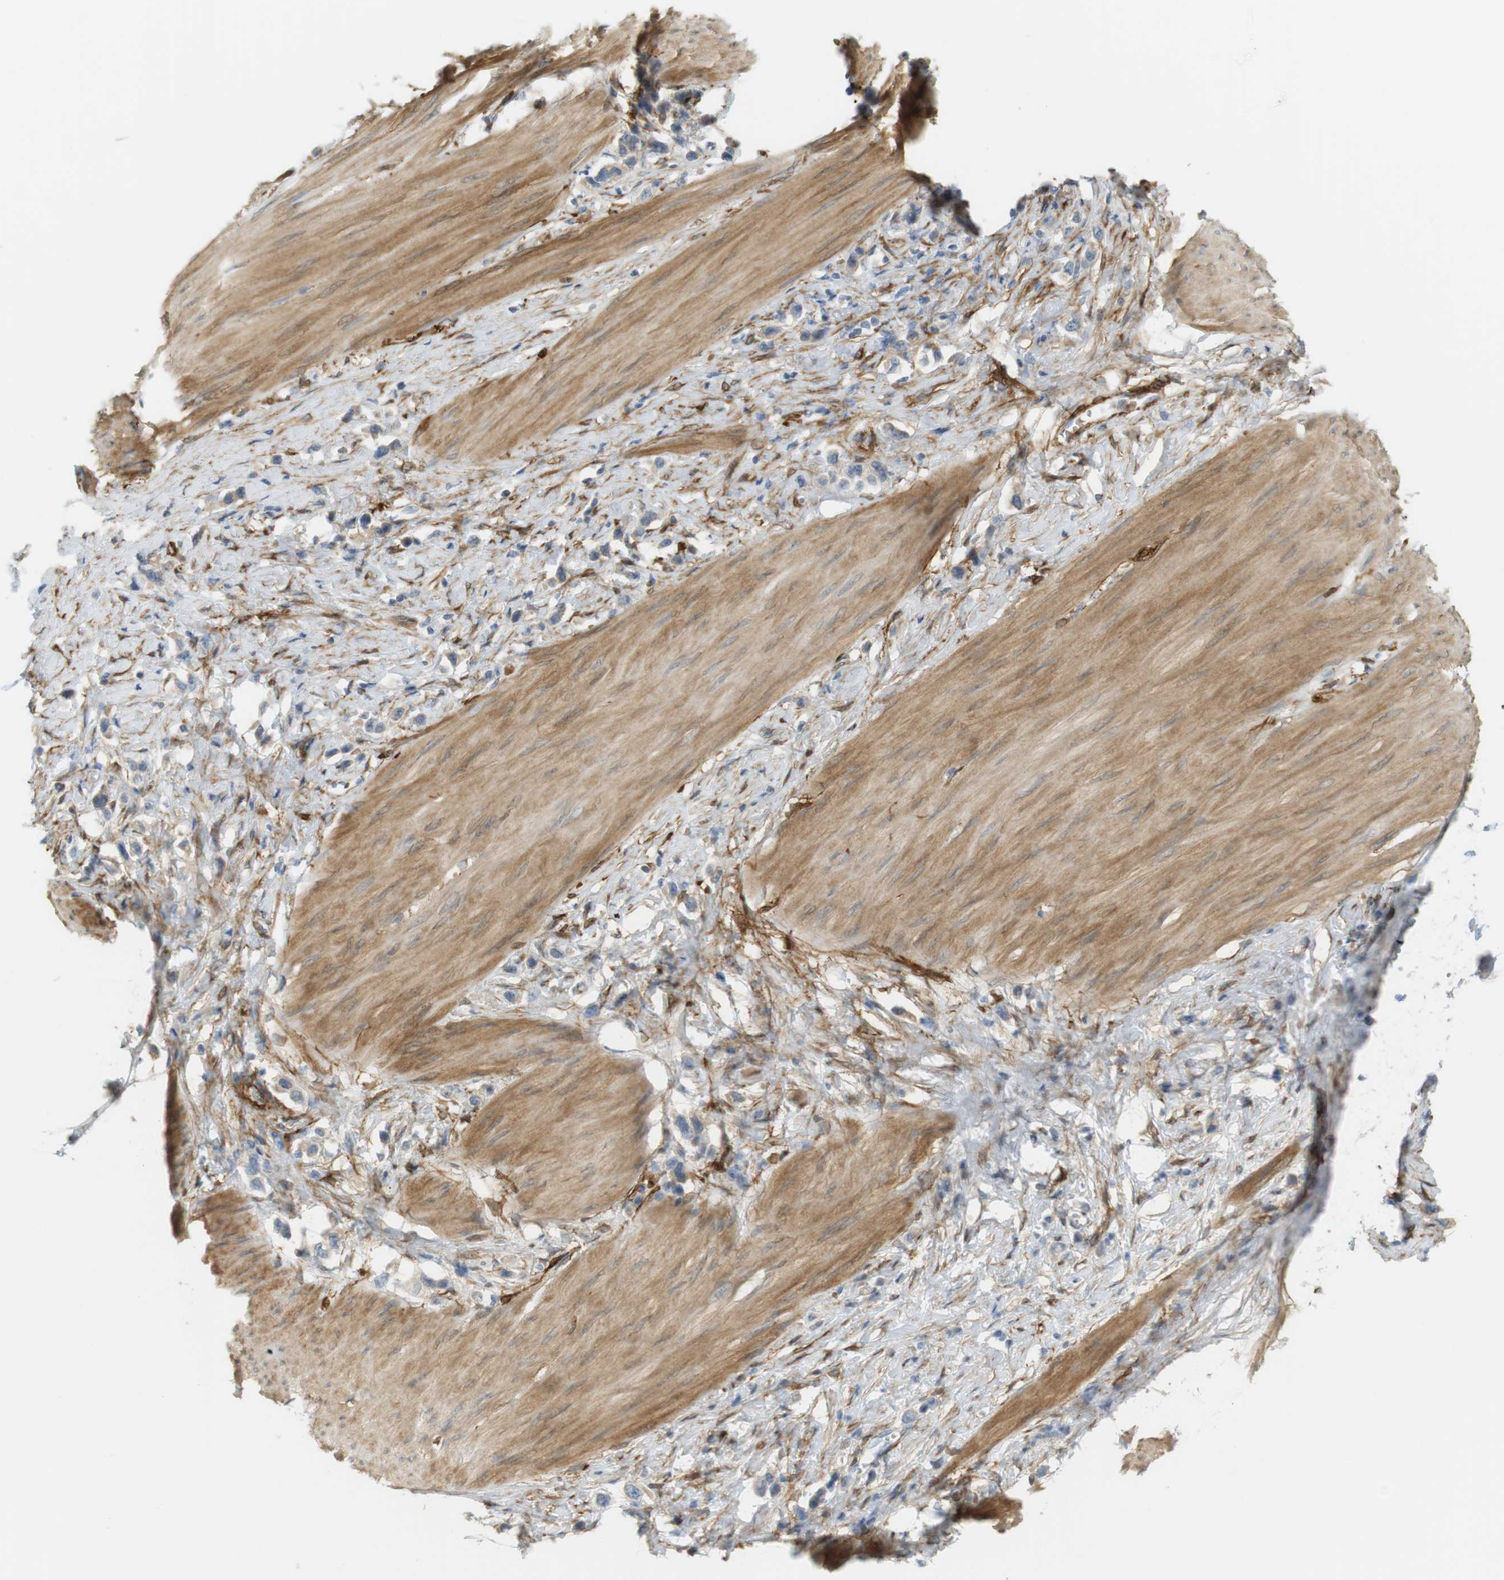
{"staining": {"intensity": "weak", "quantity": "<25%", "location": "cytoplasmic/membranous"}, "tissue": "stomach cancer", "cell_type": "Tumor cells", "image_type": "cancer", "snomed": [{"axis": "morphology", "description": "Adenocarcinoma, NOS"}, {"axis": "topography", "description": "Stomach"}], "caption": "Immunohistochemical staining of human stomach adenocarcinoma reveals no significant positivity in tumor cells. (DAB immunohistochemistry (IHC), high magnification).", "gene": "PDE3A", "patient": {"sex": "female", "age": 65}}